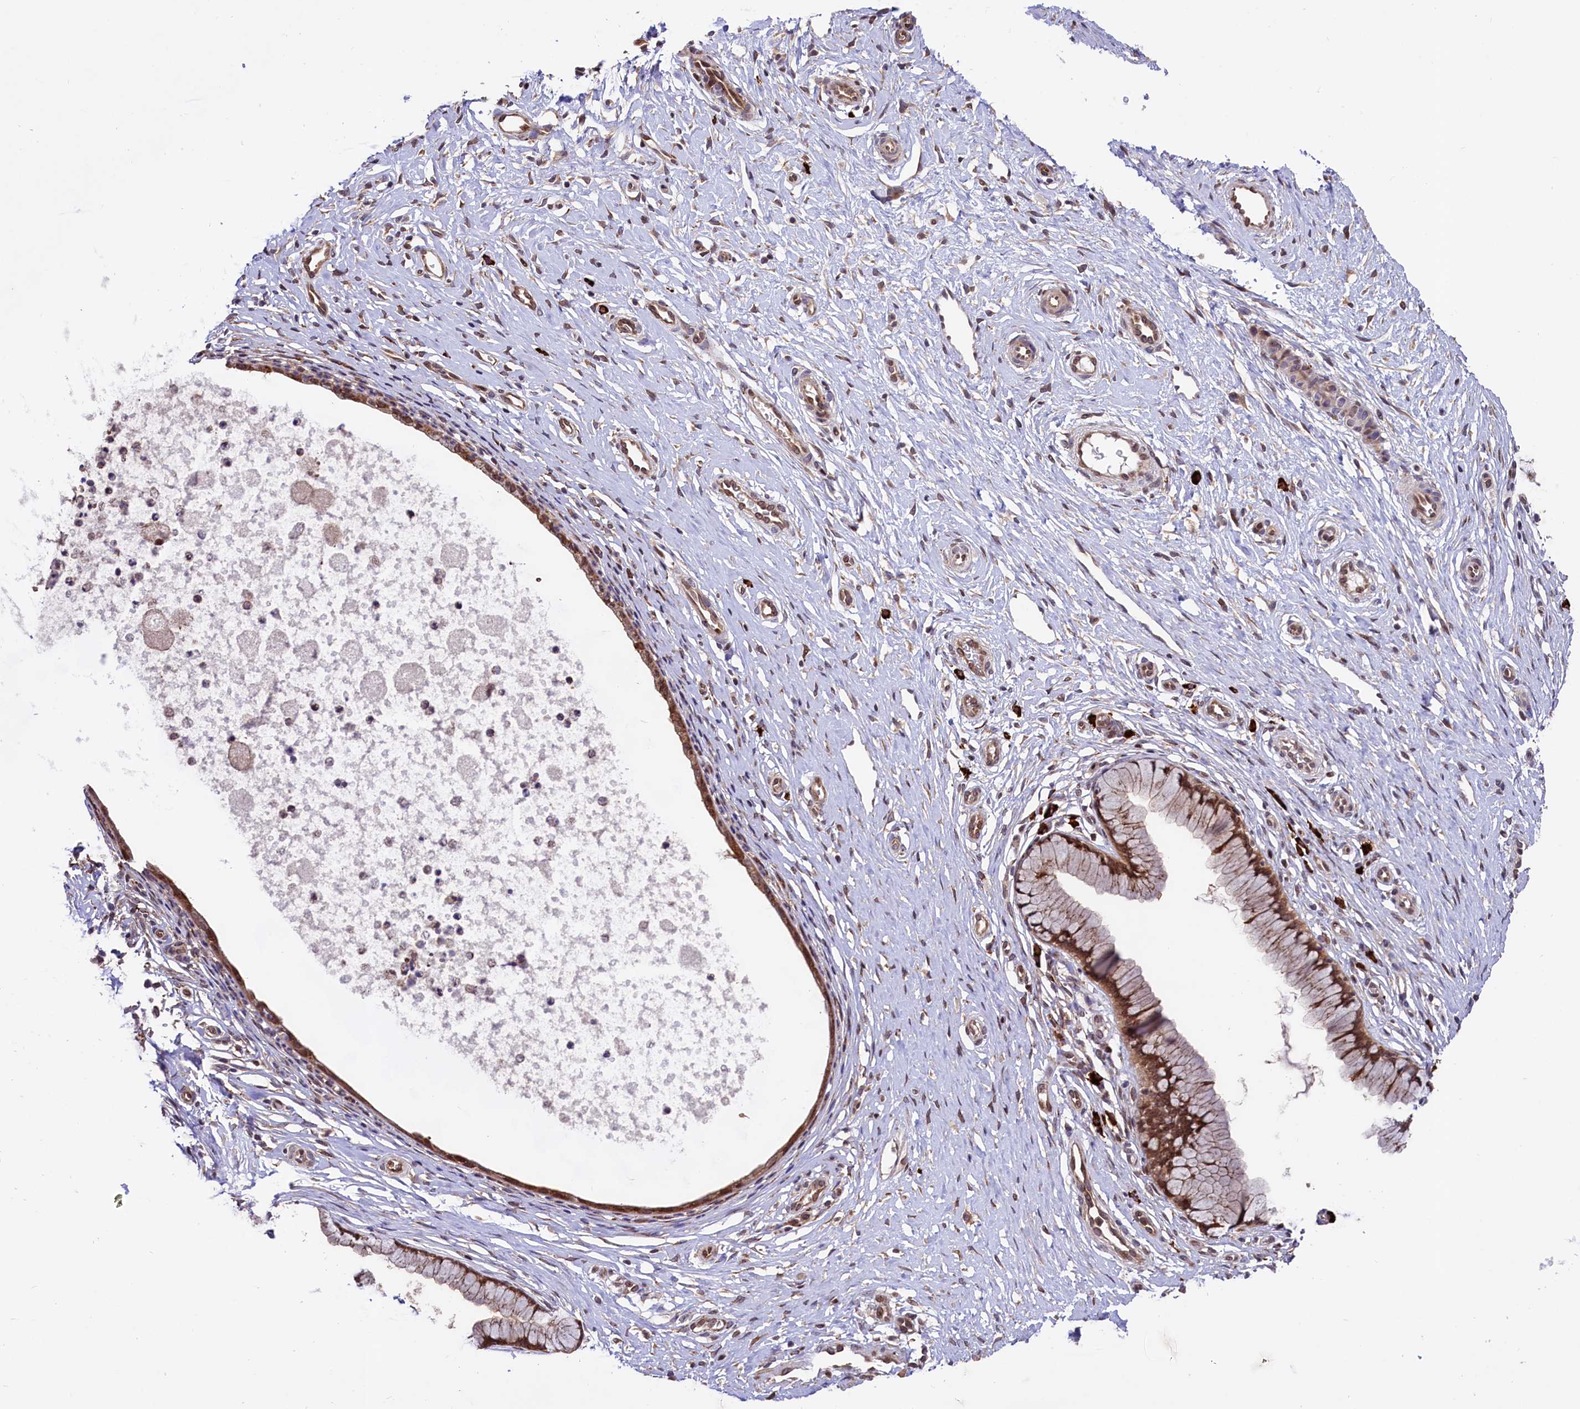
{"staining": {"intensity": "moderate", "quantity": ">75%", "location": "cytoplasmic/membranous,nuclear"}, "tissue": "cervix", "cell_type": "Glandular cells", "image_type": "normal", "snomed": [{"axis": "morphology", "description": "Normal tissue, NOS"}, {"axis": "topography", "description": "Cervix"}], "caption": "This histopathology image exhibits unremarkable cervix stained with immunohistochemistry (IHC) to label a protein in brown. The cytoplasmic/membranous,nuclear of glandular cells show moderate positivity for the protein. Nuclei are counter-stained blue.", "gene": "C5orf15", "patient": {"sex": "female", "age": 36}}